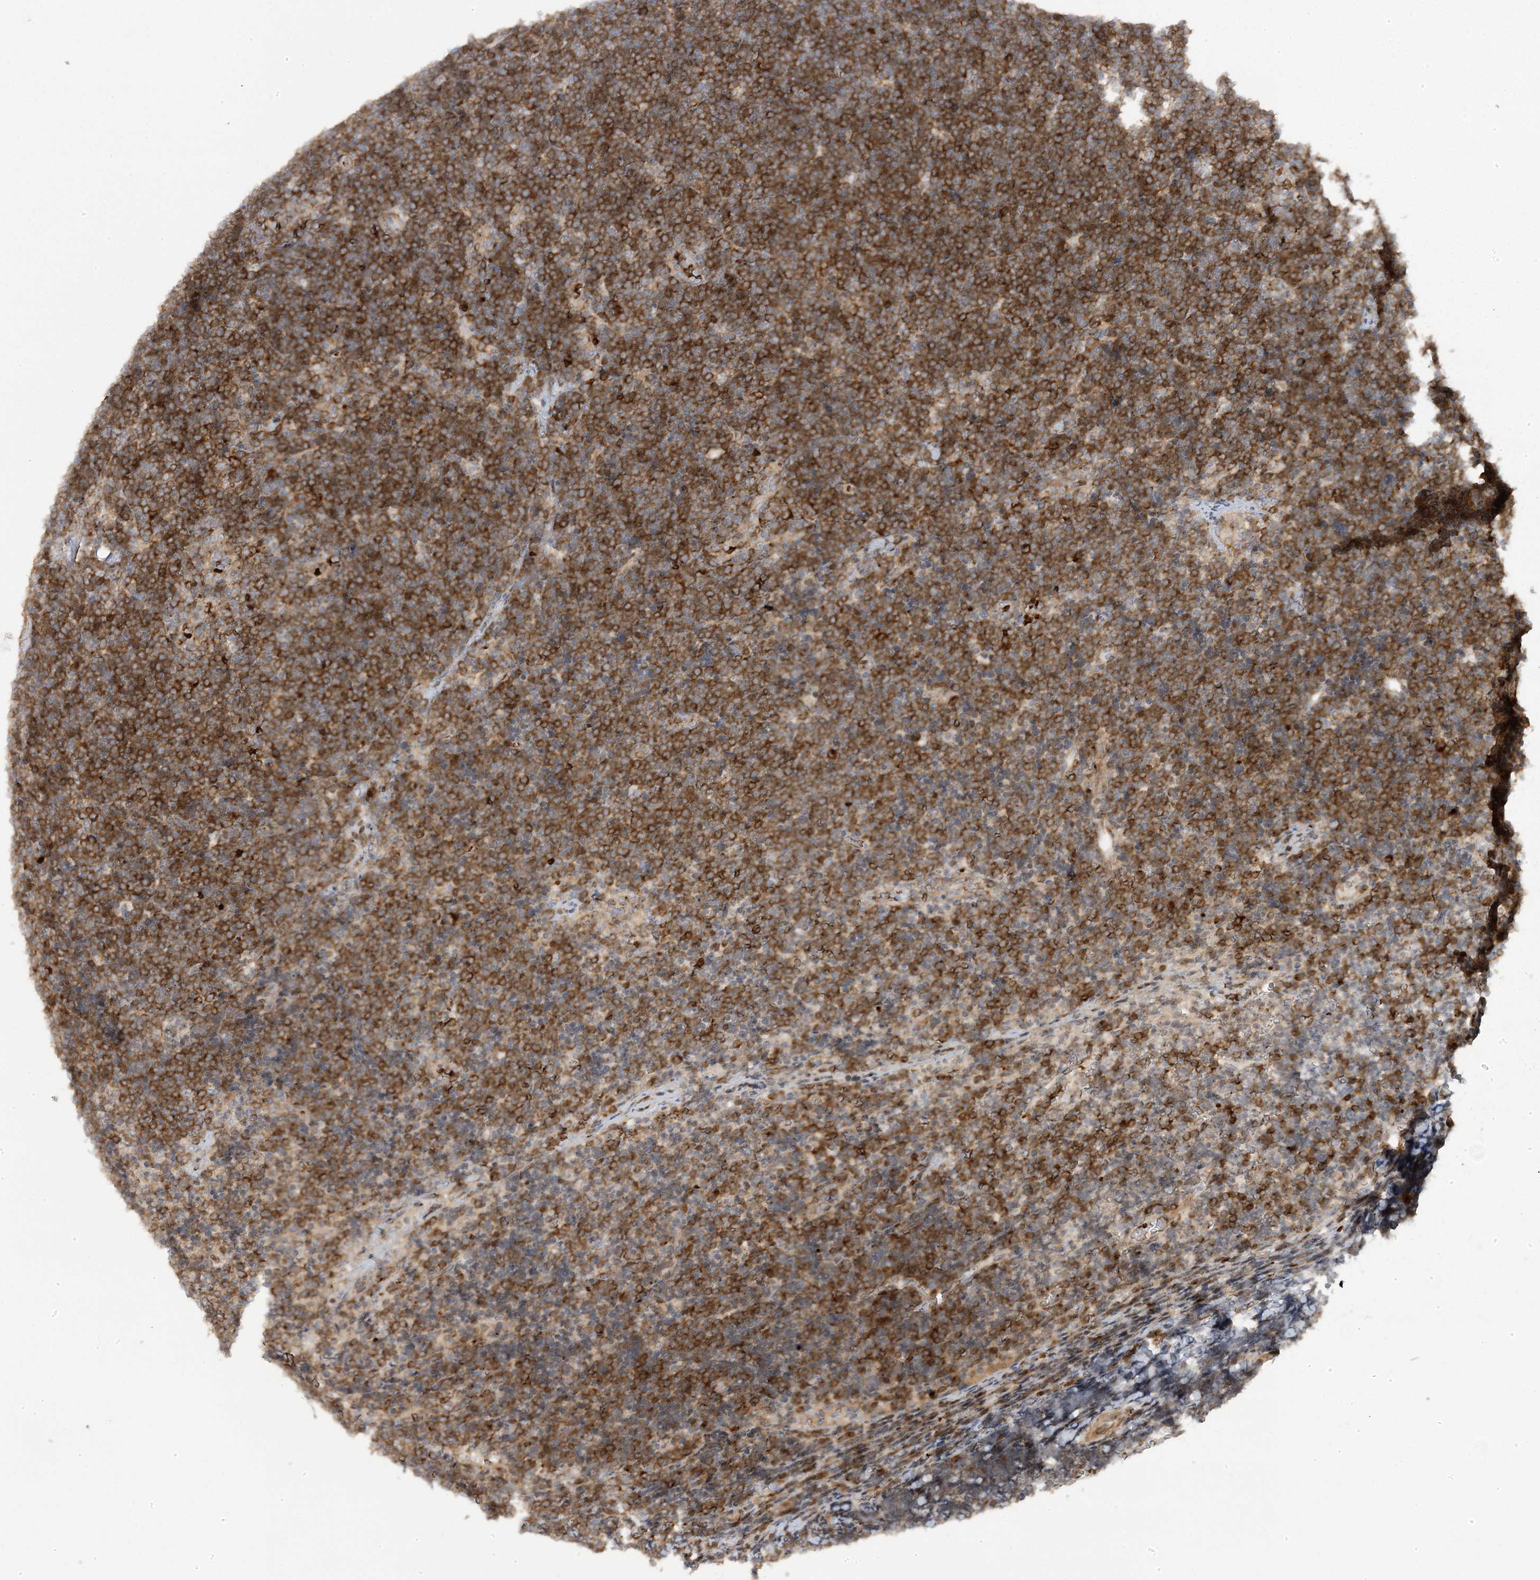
{"staining": {"intensity": "strong", "quantity": ">75%", "location": "cytoplasmic/membranous"}, "tissue": "lymphoma", "cell_type": "Tumor cells", "image_type": "cancer", "snomed": [{"axis": "morphology", "description": "Malignant lymphoma, non-Hodgkin's type, High grade"}, {"axis": "topography", "description": "Lymph node"}], "caption": "Lymphoma stained for a protein (brown) reveals strong cytoplasmic/membranous positive expression in approximately >75% of tumor cells.", "gene": "MAP7D3", "patient": {"sex": "male", "age": 13}}